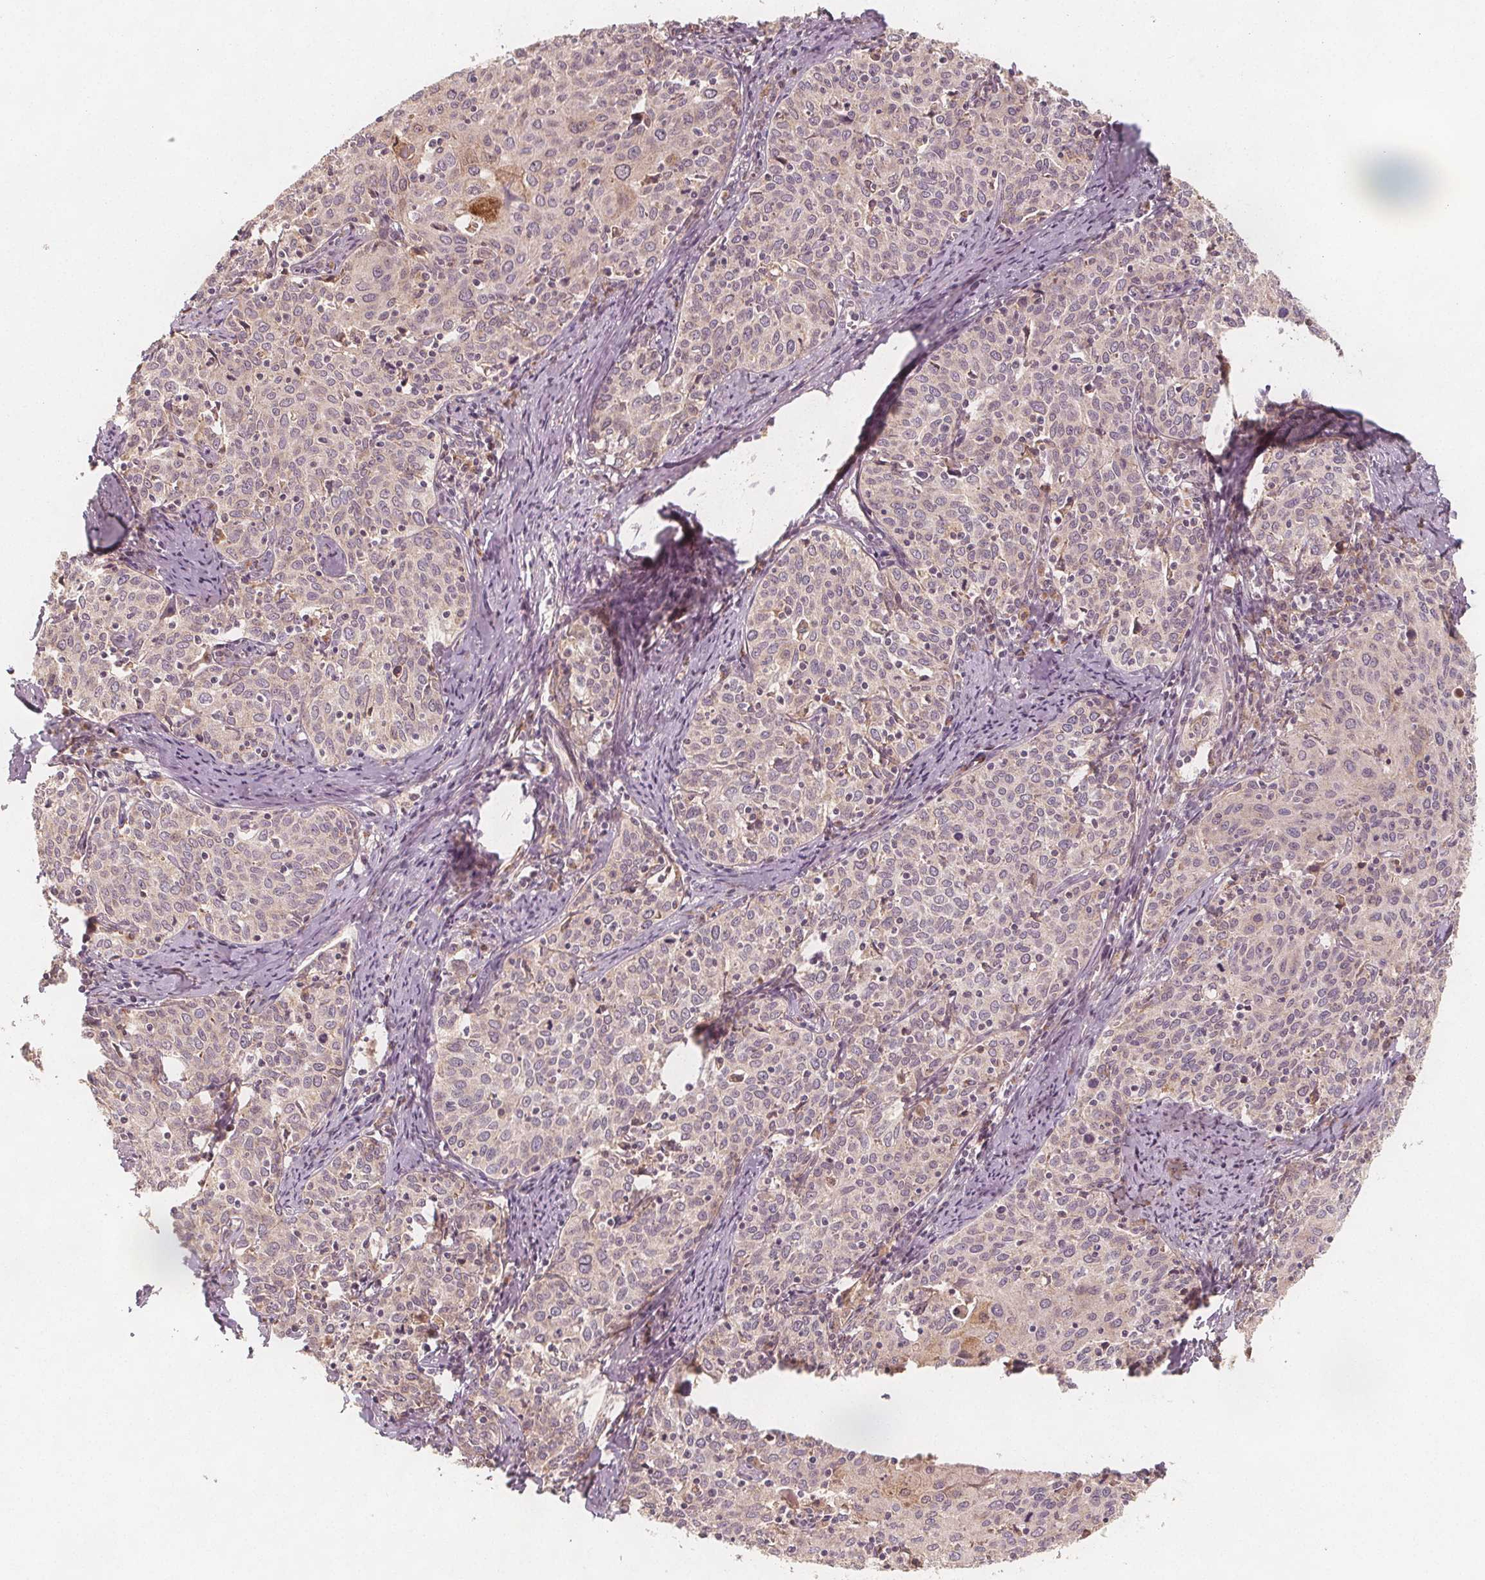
{"staining": {"intensity": "weak", "quantity": "<25%", "location": "cytoplasmic/membranous"}, "tissue": "cervical cancer", "cell_type": "Tumor cells", "image_type": "cancer", "snomed": [{"axis": "morphology", "description": "Squamous cell carcinoma, NOS"}, {"axis": "topography", "description": "Cervix"}], "caption": "Tumor cells show no significant positivity in squamous cell carcinoma (cervical).", "gene": "NCSTN", "patient": {"sex": "female", "age": 62}}